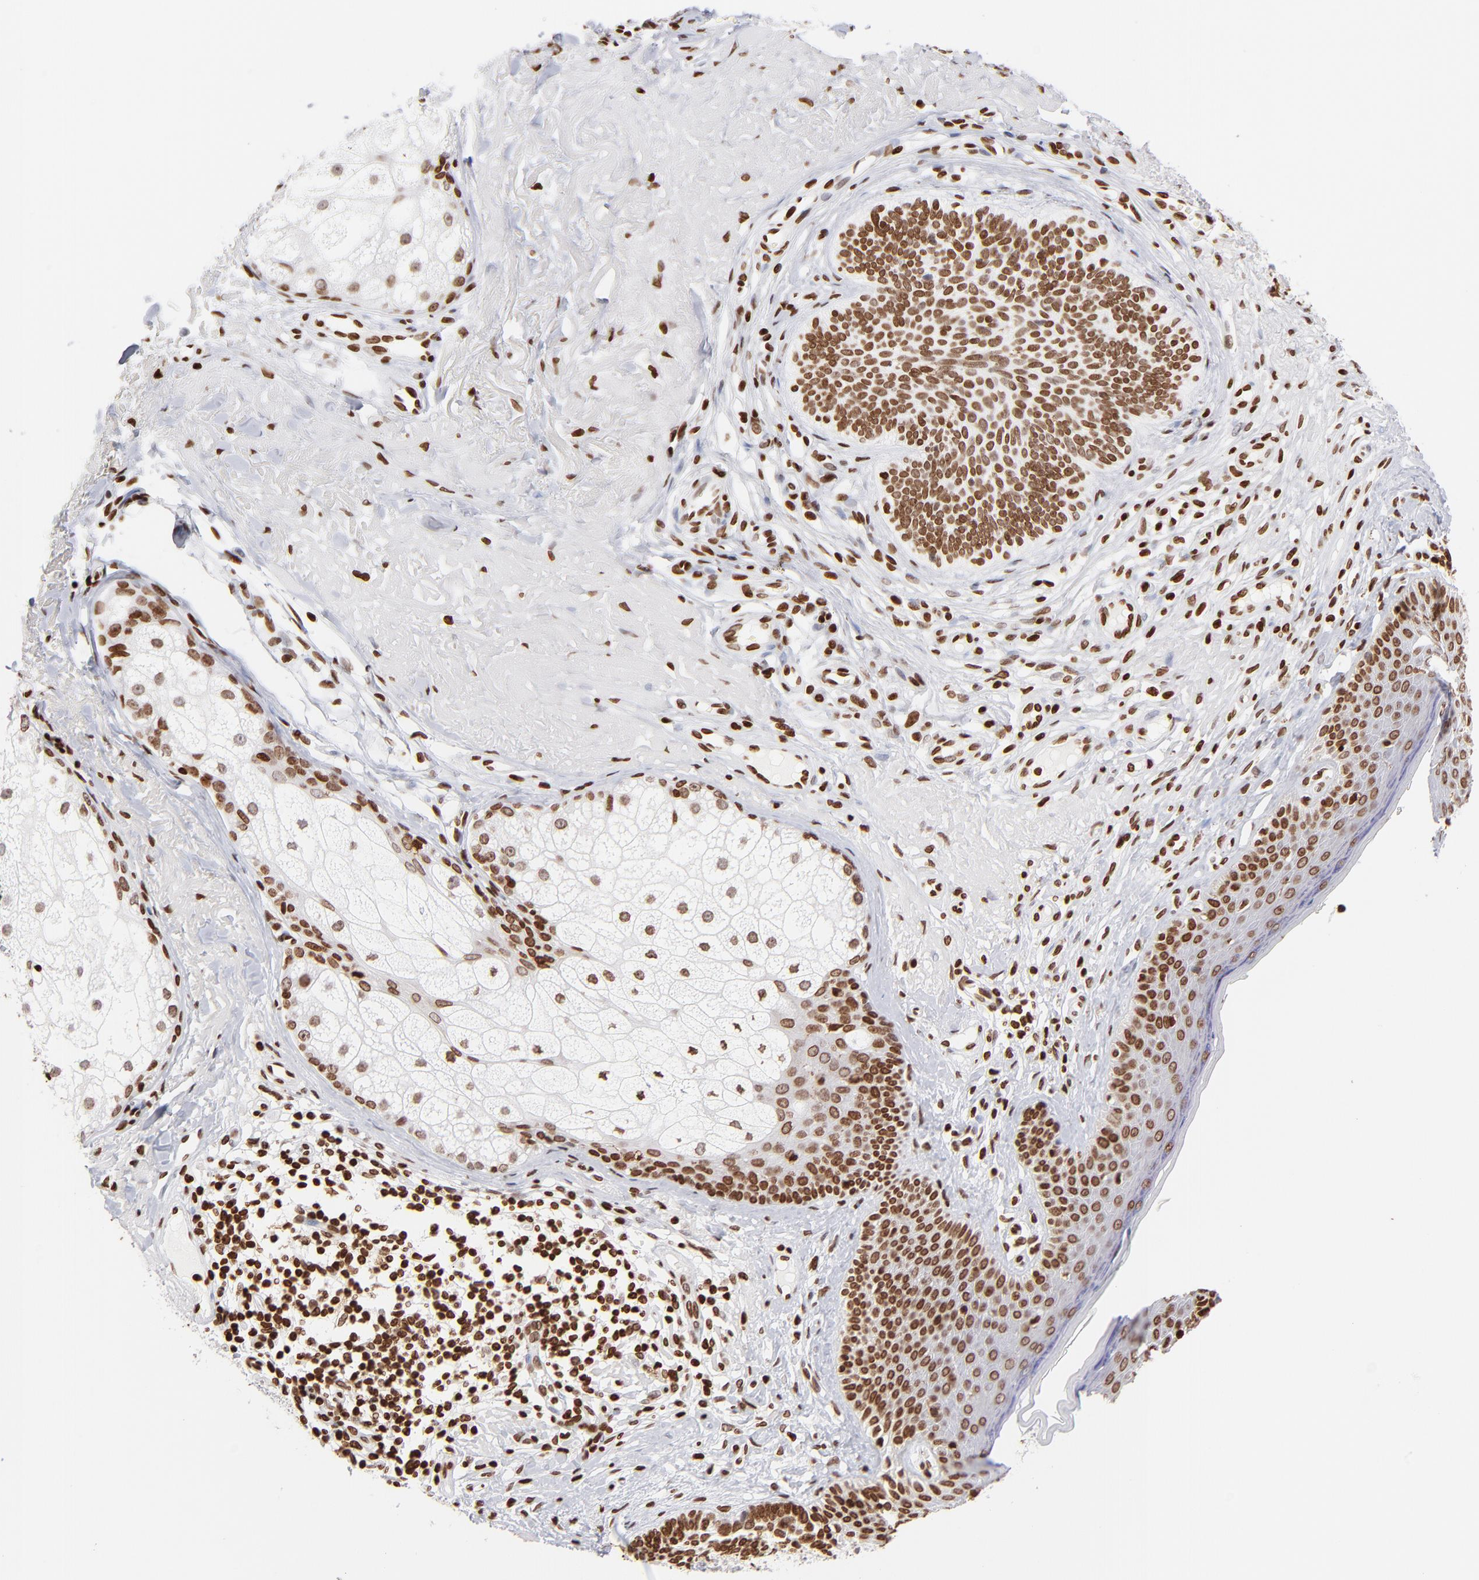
{"staining": {"intensity": "strong", "quantity": ">75%", "location": "nuclear"}, "tissue": "skin cancer", "cell_type": "Tumor cells", "image_type": "cancer", "snomed": [{"axis": "morphology", "description": "Basal cell carcinoma"}, {"axis": "topography", "description": "Skin"}], "caption": "A brown stain labels strong nuclear staining of a protein in skin cancer tumor cells. Immunohistochemistry (ihc) stains the protein of interest in brown and the nuclei are stained blue.", "gene": "RTL4", "patient": {"sex": "male", "age": 74}}